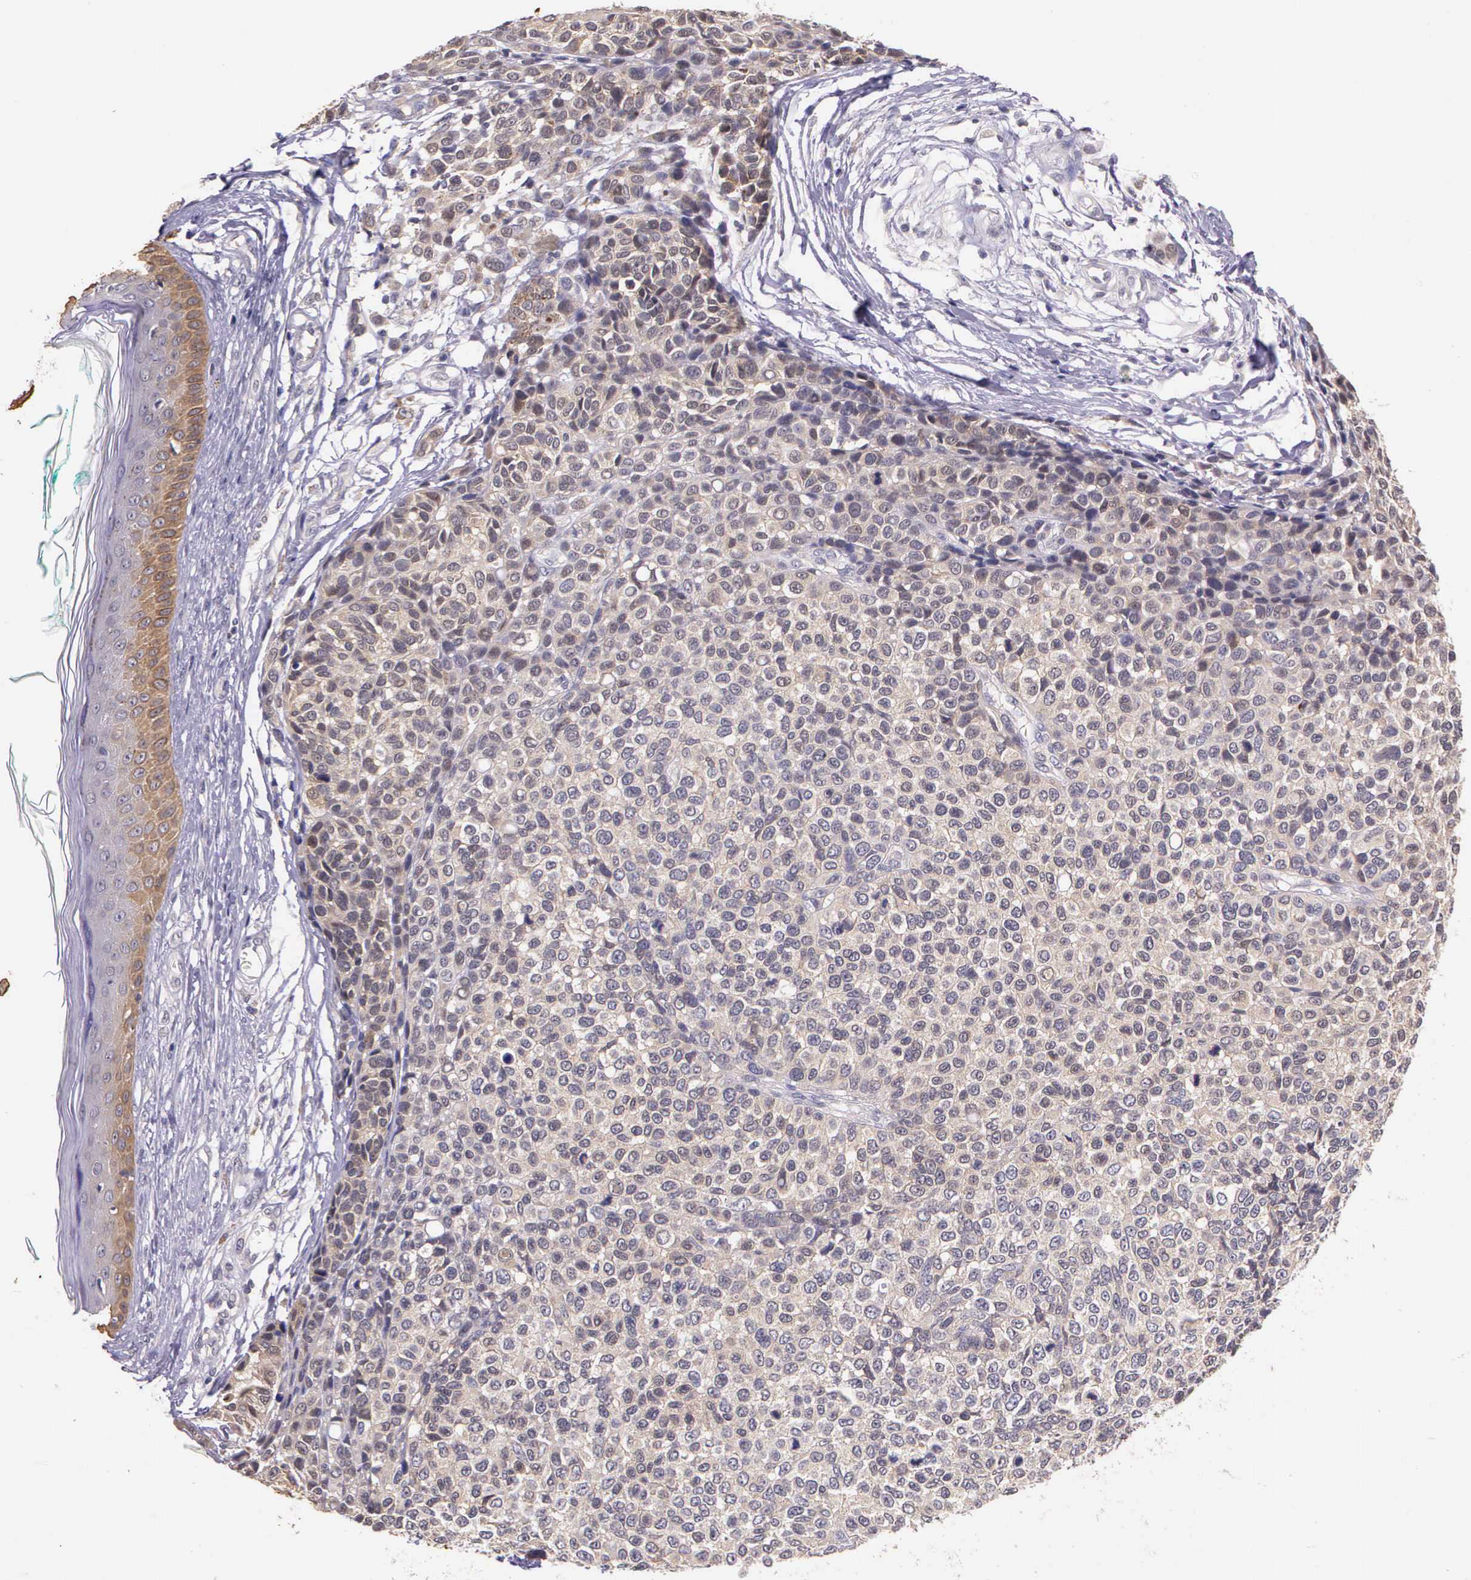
{"staining": {"intensity": "negative", "quantity": "none", "location": "none"}, "tissue": "melanoma", "cell_type": "Tumor cells", "image_type": "cancer", "snomed": [{"axis": "morphology", "description": "Malignant melanoma, NOS"}, {"axis": "topography", "description": "Skin"}], "caption": "This is an immunohistochemistry (IHC) photomicrograph of human malignant melanoma. There is no staining in tumor cells.", "gene": "IGBP1", "patient": {"sex": "female", "age": 85}}